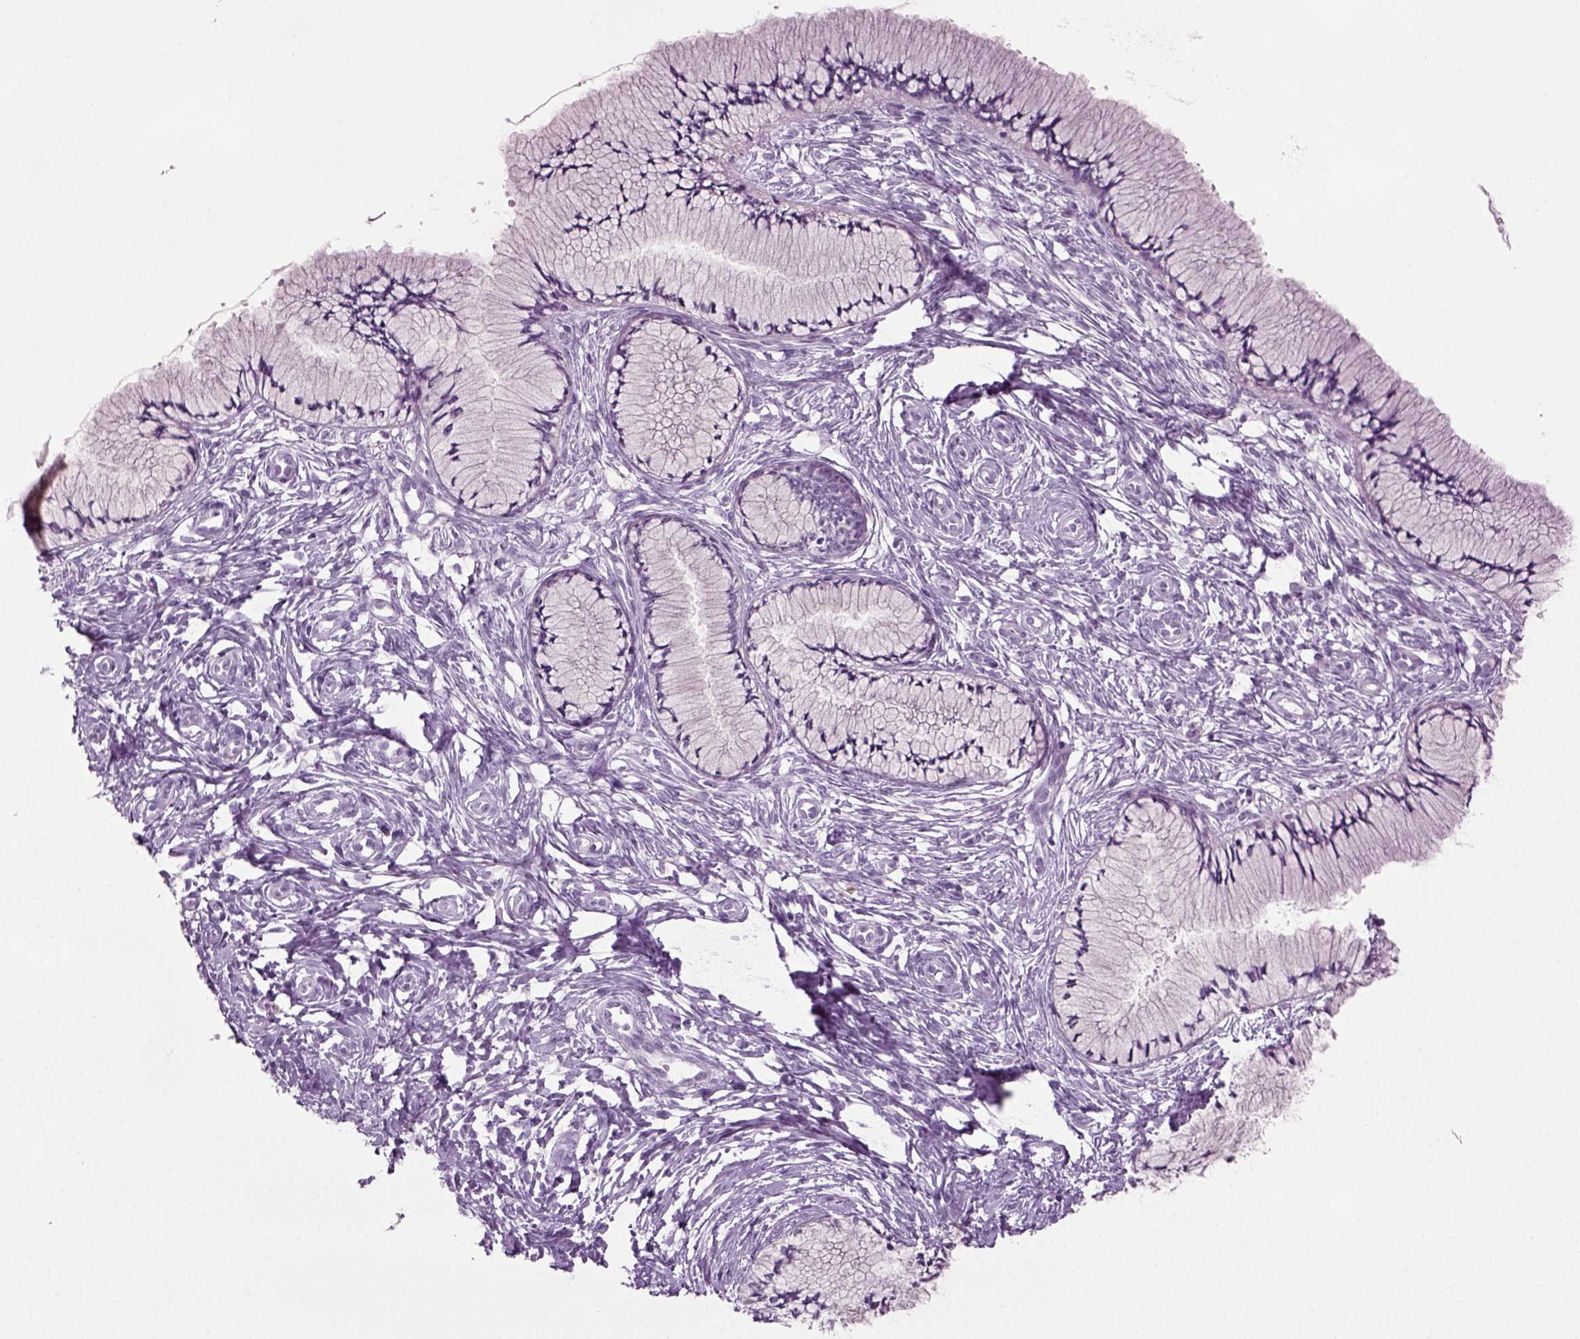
{"staining": {"intensity": "negative", "quantity": "none", "location": "none"}, "tissue": "cervix", "cell_type": "Glandular cells", "image_type": "normal", "snomed": [{"axis": "morphology", "description": "Normal tissue, NOS"}, {"axis": "topography", "description": "Cervix"}], "caption": "This is a photomicrograph of immunohistochemistry staining of normal cervix, which shows no staining in glandular cells. Brightfield microscopy of immunohistochemistry (IHC) stained with DAB (3,3'-diaminobenzidine) (brown) and hematoxylin (blue), captured at high magnification.", "gene": "PRLH", "patient": {"sex": "female", "age": 37}}